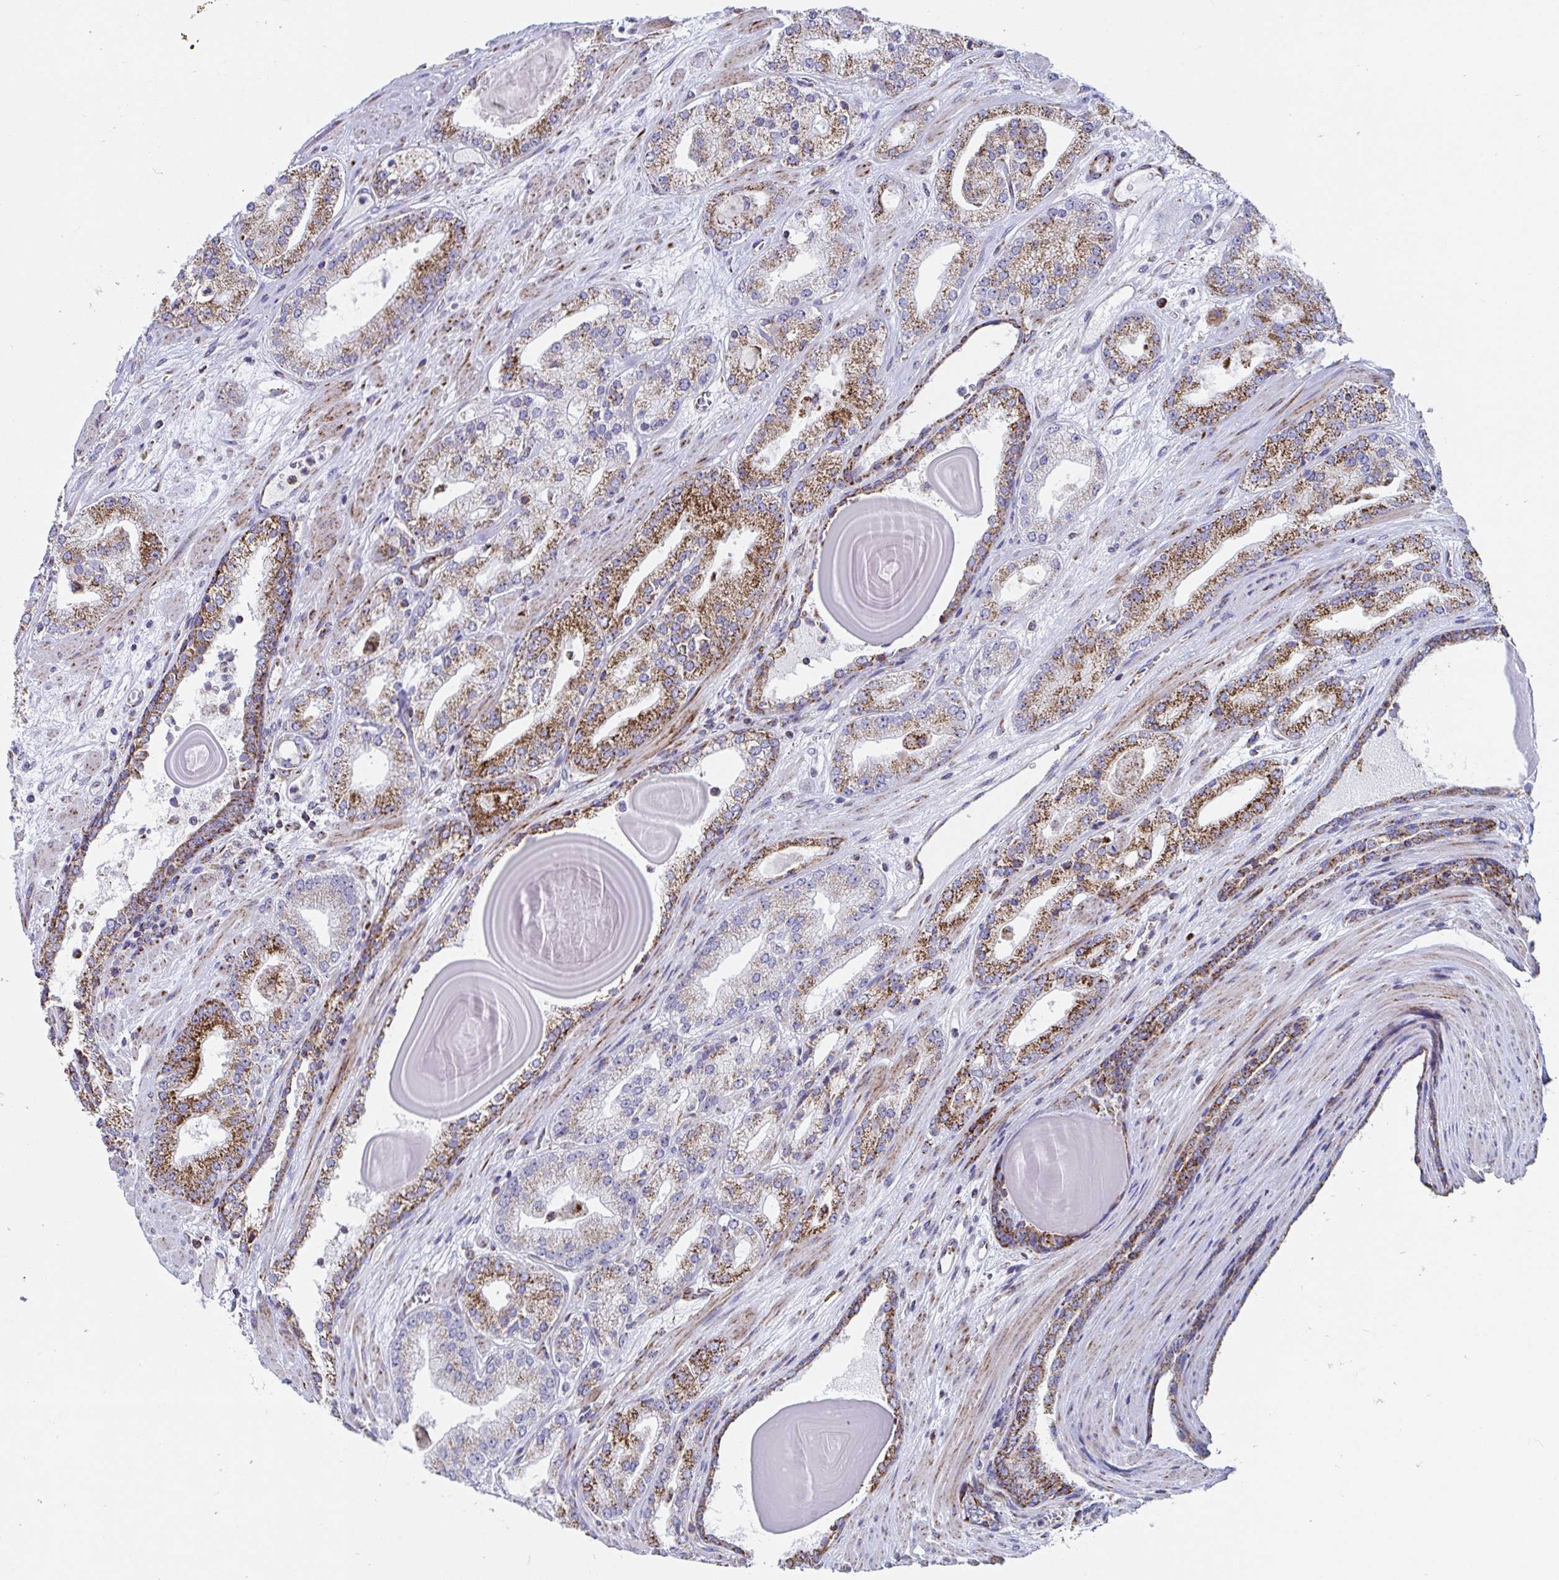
{"staining": {"intensity": "moderate", "quantity": ">75%", "location": "cytoplasmic/membranous"}, "tissue": "prostate cancer", "cell_type": "Tumor cells", "image_type": "cancer", "snomed": [{"axis": "morphology", "description": "Adenocarcinoma, High grade"}, {"axis": "topography", "description": "Prostate"}], "caption": "Immunohistochemistry image of neoplastic tissue: human high-grade adenocarcinoma (prostate) stained using immunohistochemistry (IHC) reveals medium levels of moderate protein expression localized specifically in the cytoplasmic/membranous of tumor cells, appearing as a cytoplasmic/membranous brown color.", "gene": "ATP5MJ", "patient": {"sex": "male", "age": 64}}